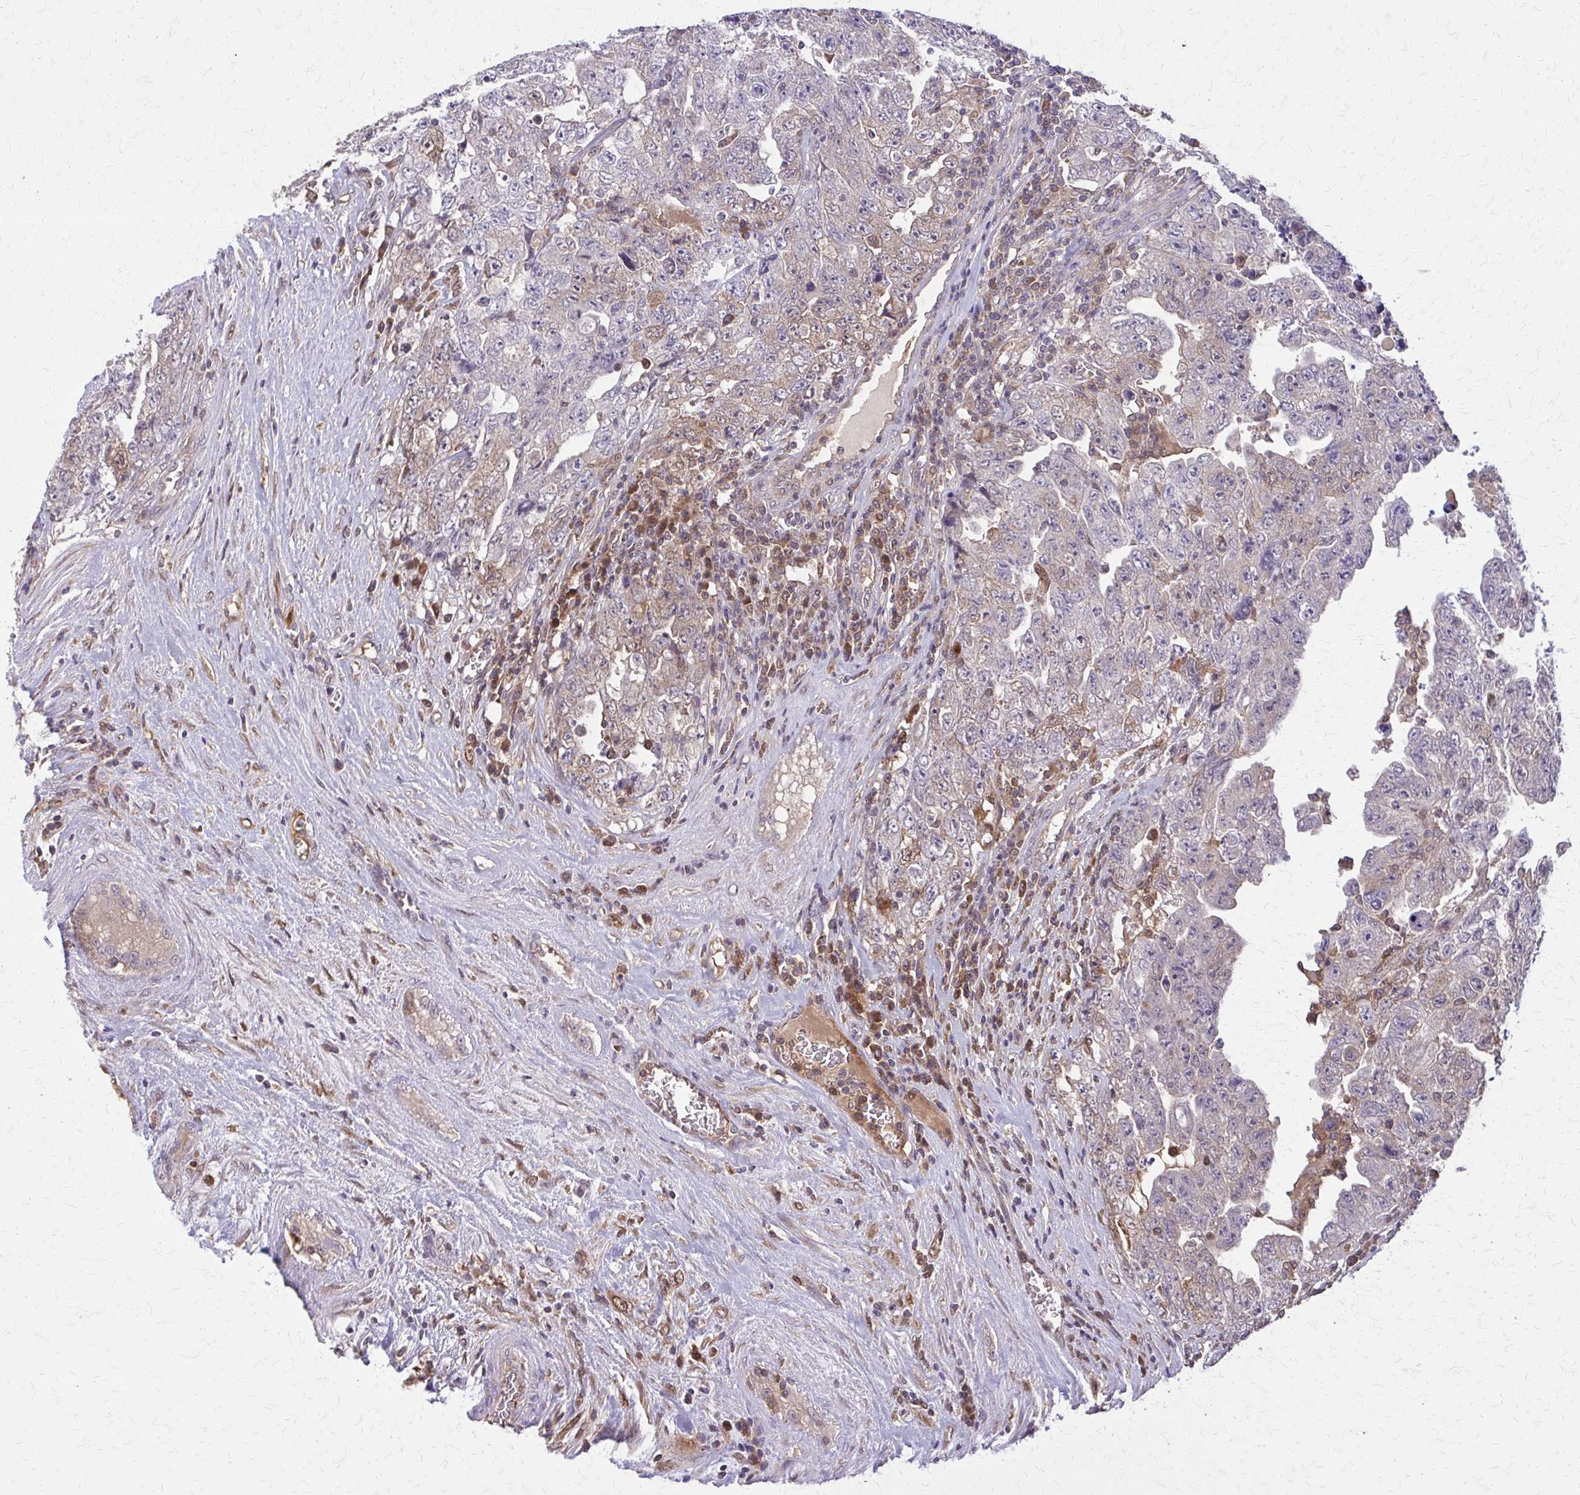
{"staining": {"intensity": "weak", "quantity": "25%-75%", "location": "cytoplasmic/membranous"}, "tissue": "testis cancer", "cell_type": "Tumor cells", "image_type": "cancer", "snomed": [{"axis": "morphology", "description": "Carcinoma, Embryonal, NOS"}, {"axis": "topography", "description": "Testis"}], "caption": "About 25%-75% of tumor cells in human testis cancer (embryonal carcinoma) demonstrate weak cytoplasmic/membranous protein staining as visualized by brown immunohistochemical staining.", "gene": "NRBF2", "patient": {"sex": "male", "age": 28}}